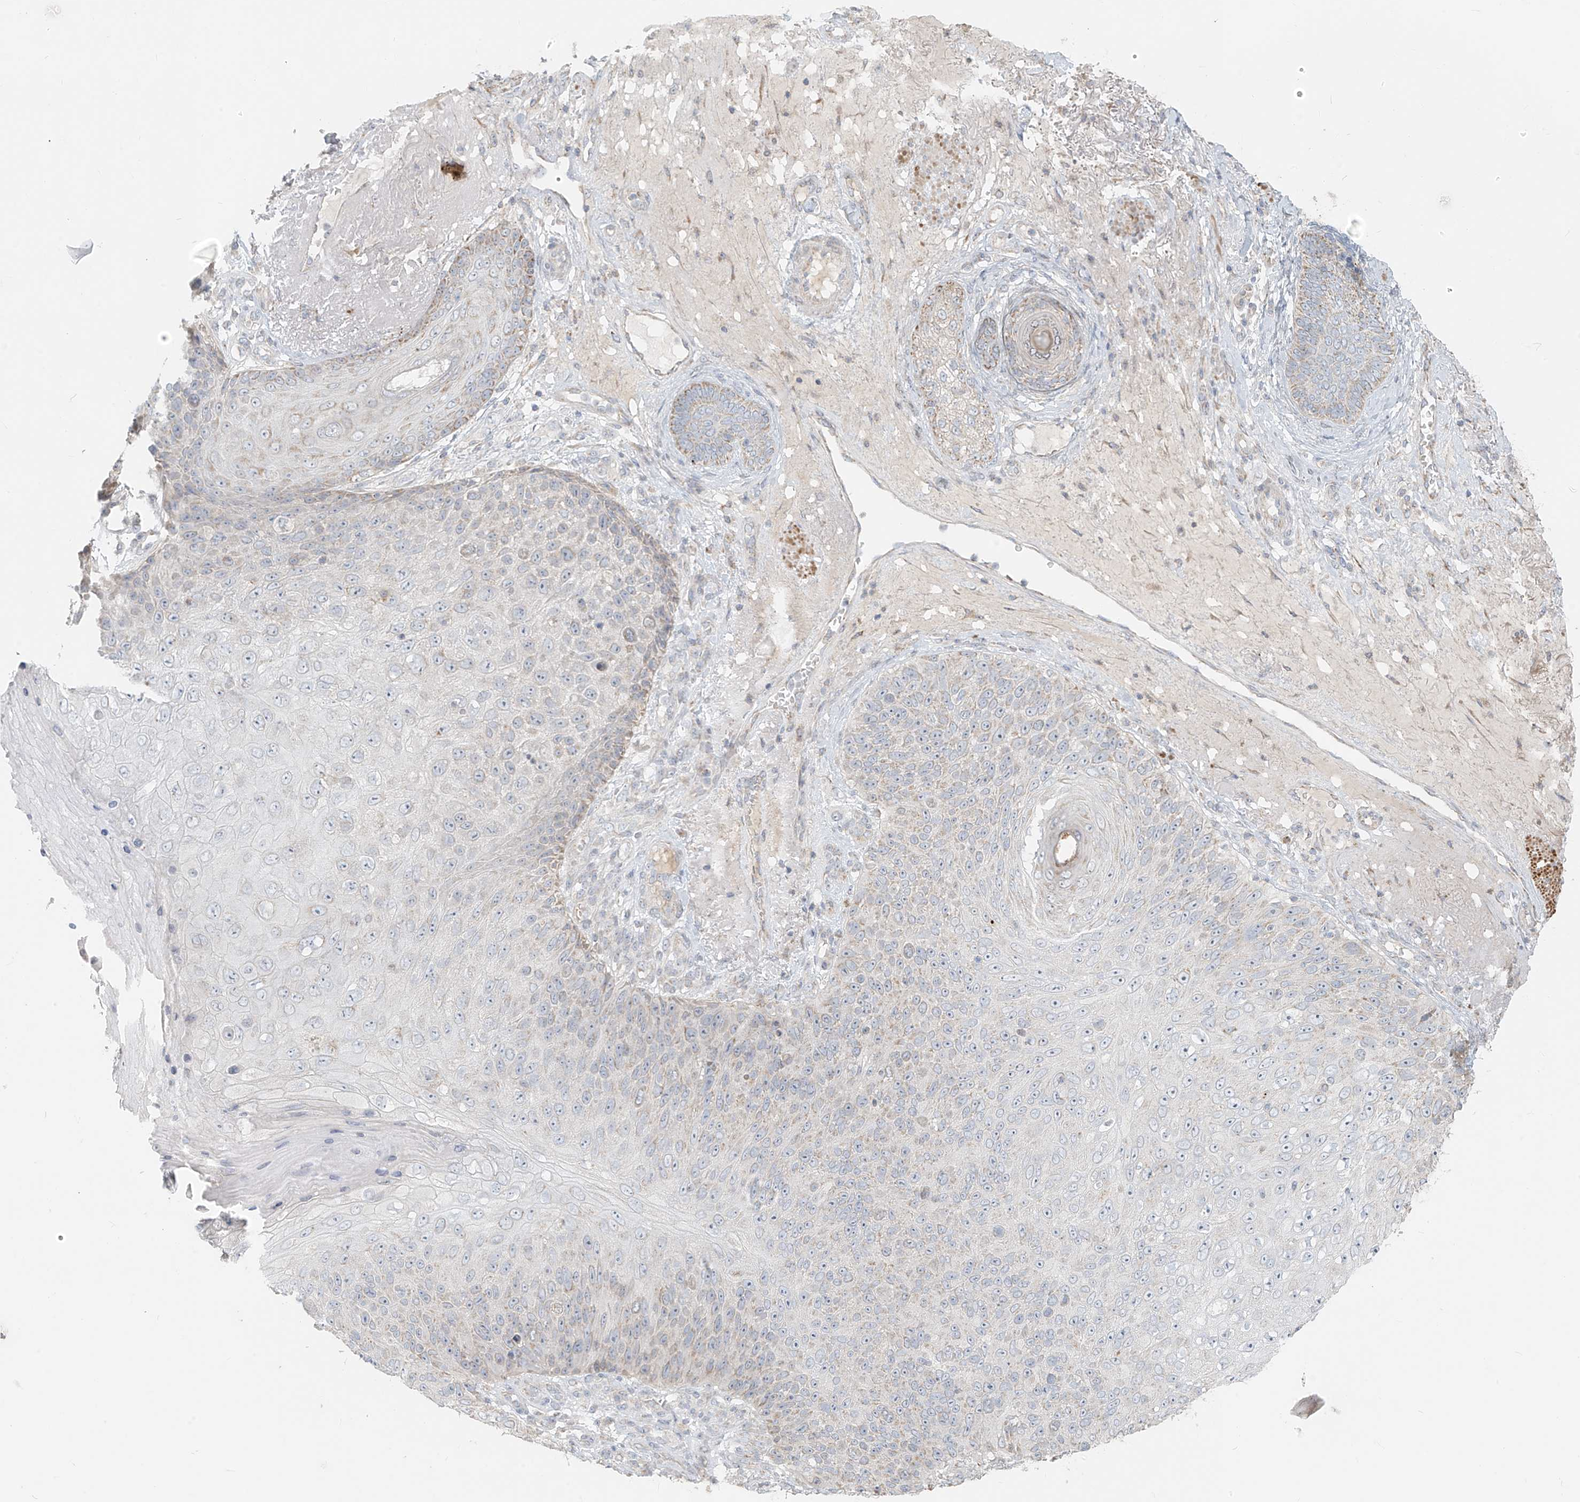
{"staining": {"intensity": "negative", "quantity": "none", "location": "none"}, "tissue": "skin cancer", "cell_type": "Tumor cells", "image_type": "cancer", "snomed": [{"axis": "morphology", "description": "Squamous cell carcinoma, NOS"}, {"axis": "topography", "description": "Skin"}], "caption": "IHC of human skin squamous cell carcinoma reveals no staining in tumor cells.", "gene": "UST", "patient": {"sex": "female", "age": 88}}